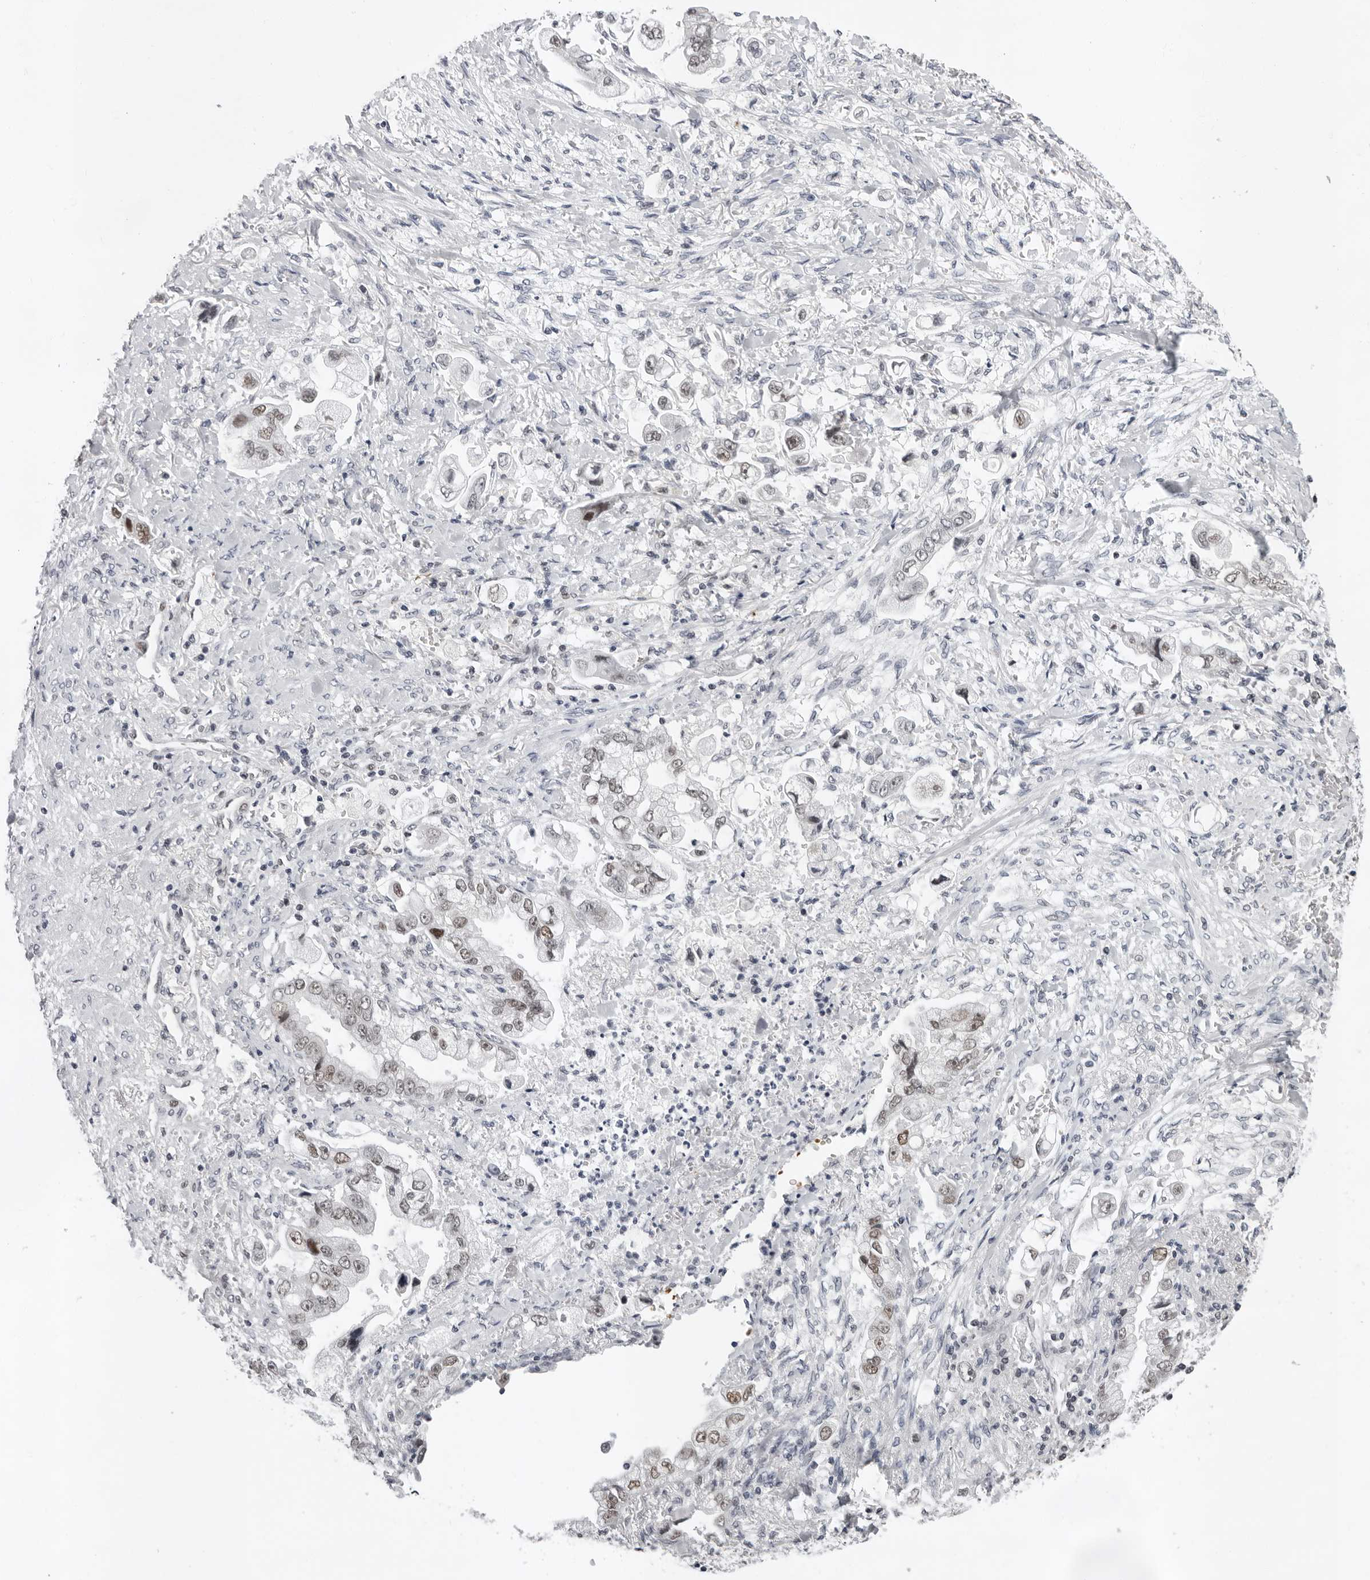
{"staining": {"intensity": "weak", "quantity": "25%-75%", "location": "nuclear"}, "tissue": "stomach cancer", "cell_type": "Tumor cells", "image_type": "cancer", "snomed": [{"axis": "morphology", "description": "Adenocarcinoma, NOS"}, {"axis": "topography", "description": "Stomach"}], "caption": "Immunohistochemical staining of human stomach adenocarcinoma displays low levels of weak nuclear expression in approximately 25%-75% of tumor cells.", "gene": "USP1", "patient": {"sex": "male", "age": 62}}